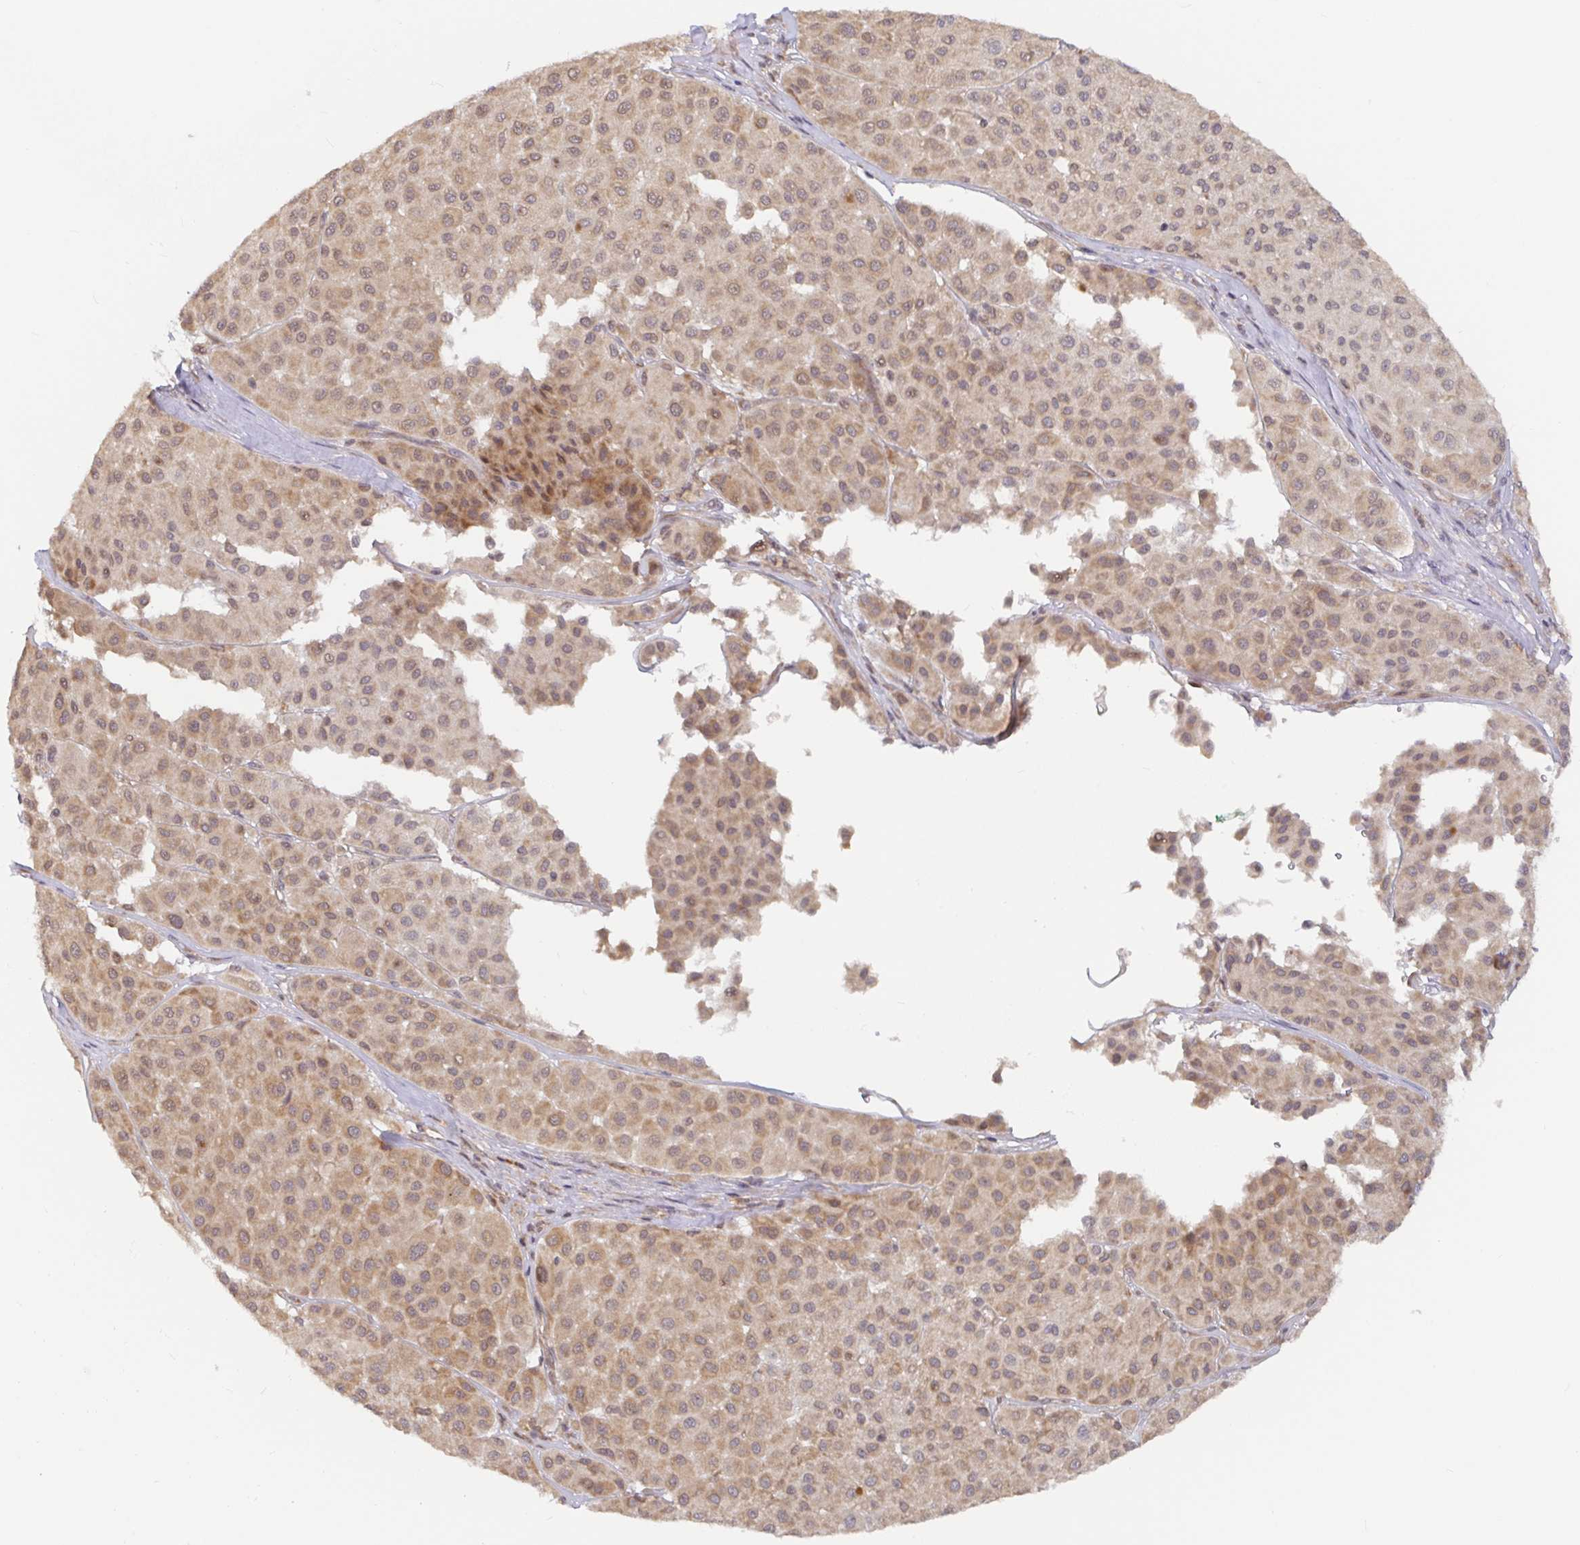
{"staining": {"intensity": "moderate", "quantity": ">75%", "location": "cytoplasmic/membranous"}, "tissue": "melanoma", "cell_type": "Tumor cells", "image_type": "cancer", "snomed": [{"axis": "morphology", "description": "Malignant melanoma, Metastatic site"}, {"axis": "topography", "description": "Smooth muscle"}], "caption": "Melanoma stained with a protein marker displays moderate staining in tumor cells.", "gene": "ALG1", "patient": {"sex": "male", "age": 41}}